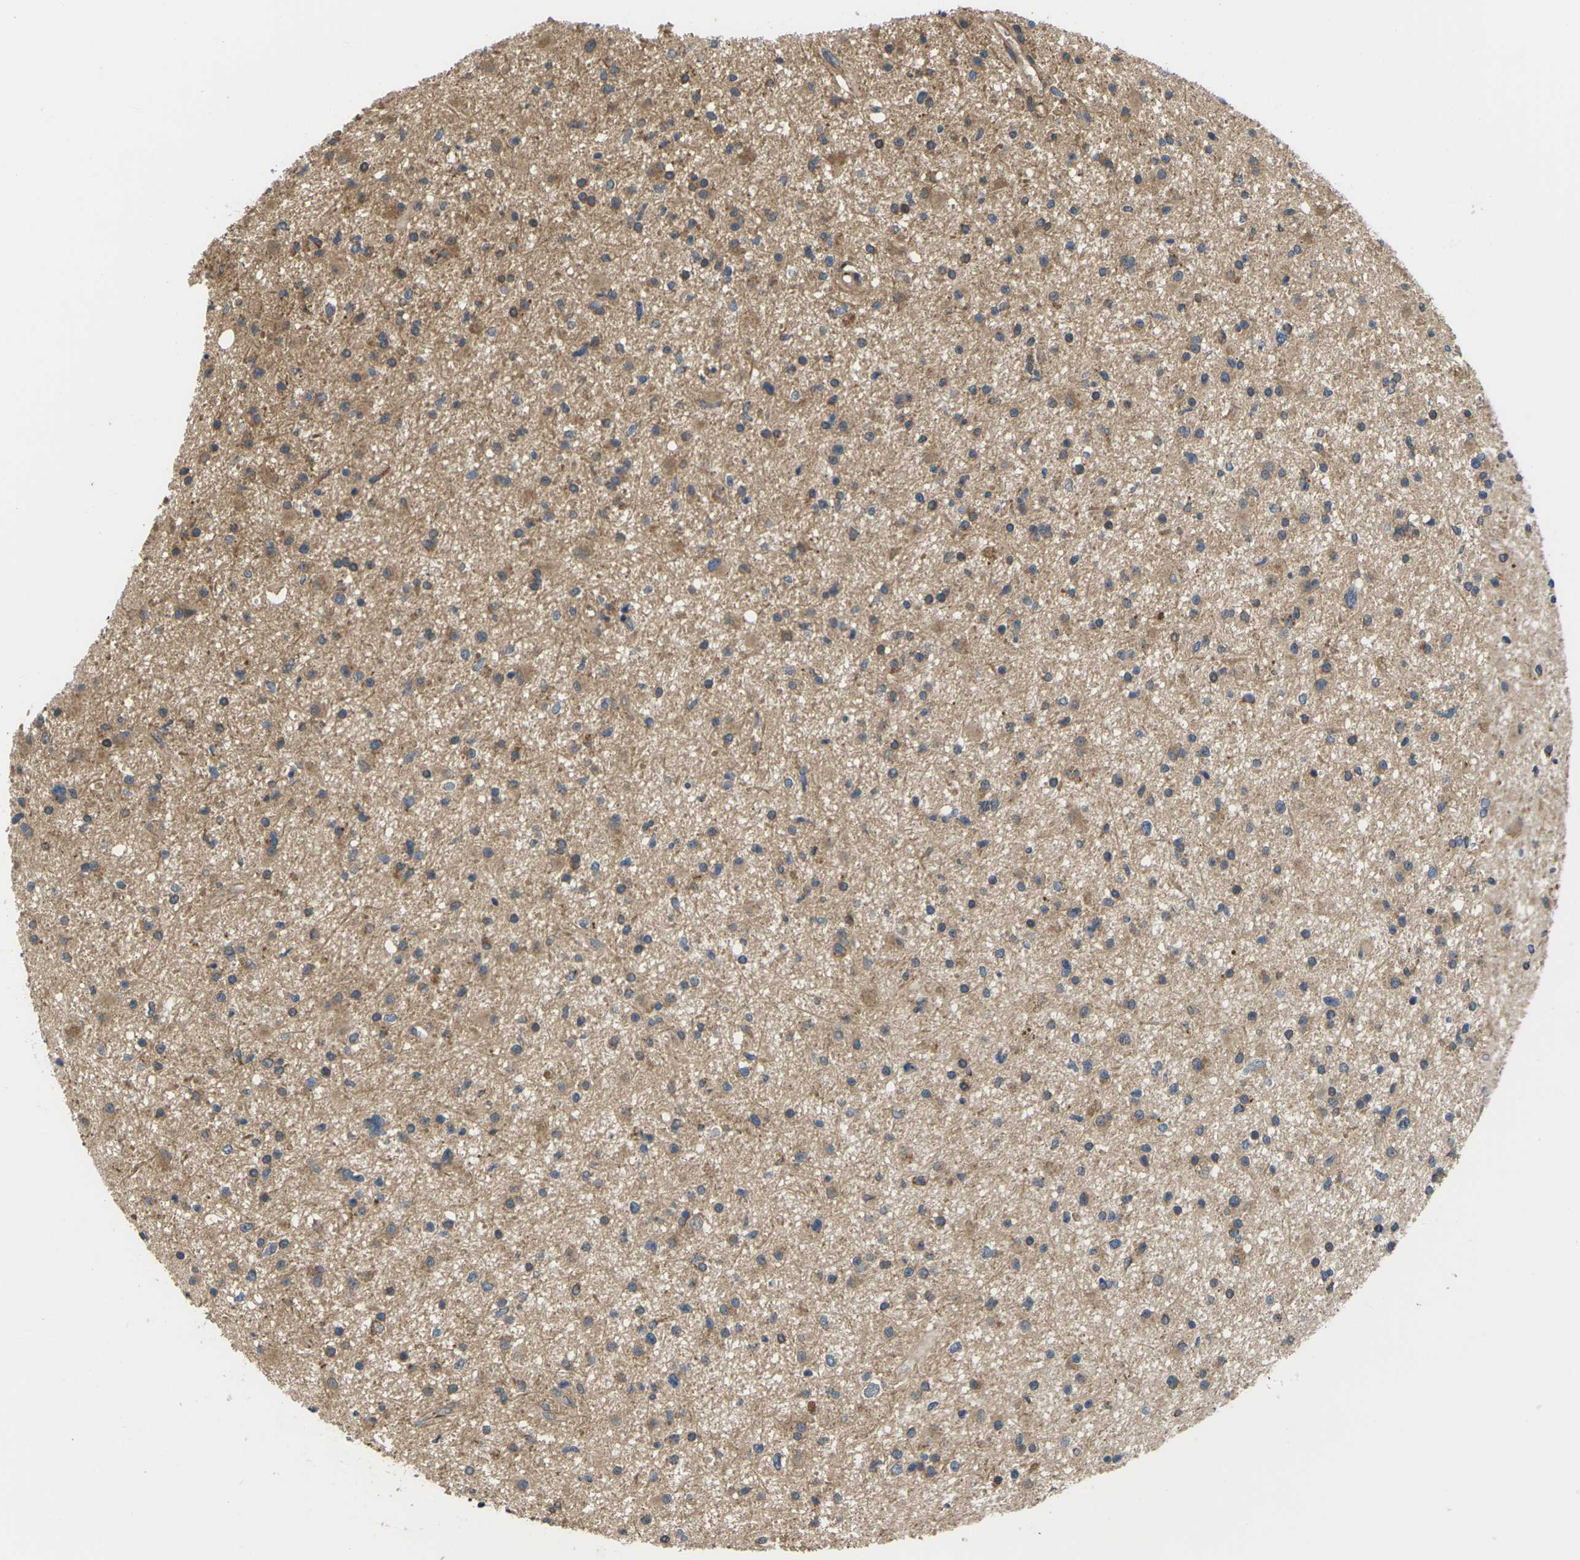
{"staining": {"intensity": "moderate", "quantity": ">75%", "location": "cytoplasmic/membranous"}, "tissue": "glioma", "cell_type": "Tumor cells", "image_type": "cancer", "snomed": [{"axis": "morphology", "description": "Glioma, malignant, High grade"}, {"axis": "topography", "description": "Brain"}], "caption": "IHC histopathology image of neoplastic tissue: malignant high-grade glioma stained using immunohistochemistry (IHC) displays medium levels of moderate protein expression localized specifically in the cytoplasmic/membranous of tumor cells, appearing as a cytoplasmic/membranous brown color.", "gene": "NRAS", "patient": {"sex": "male", "age": 33}}